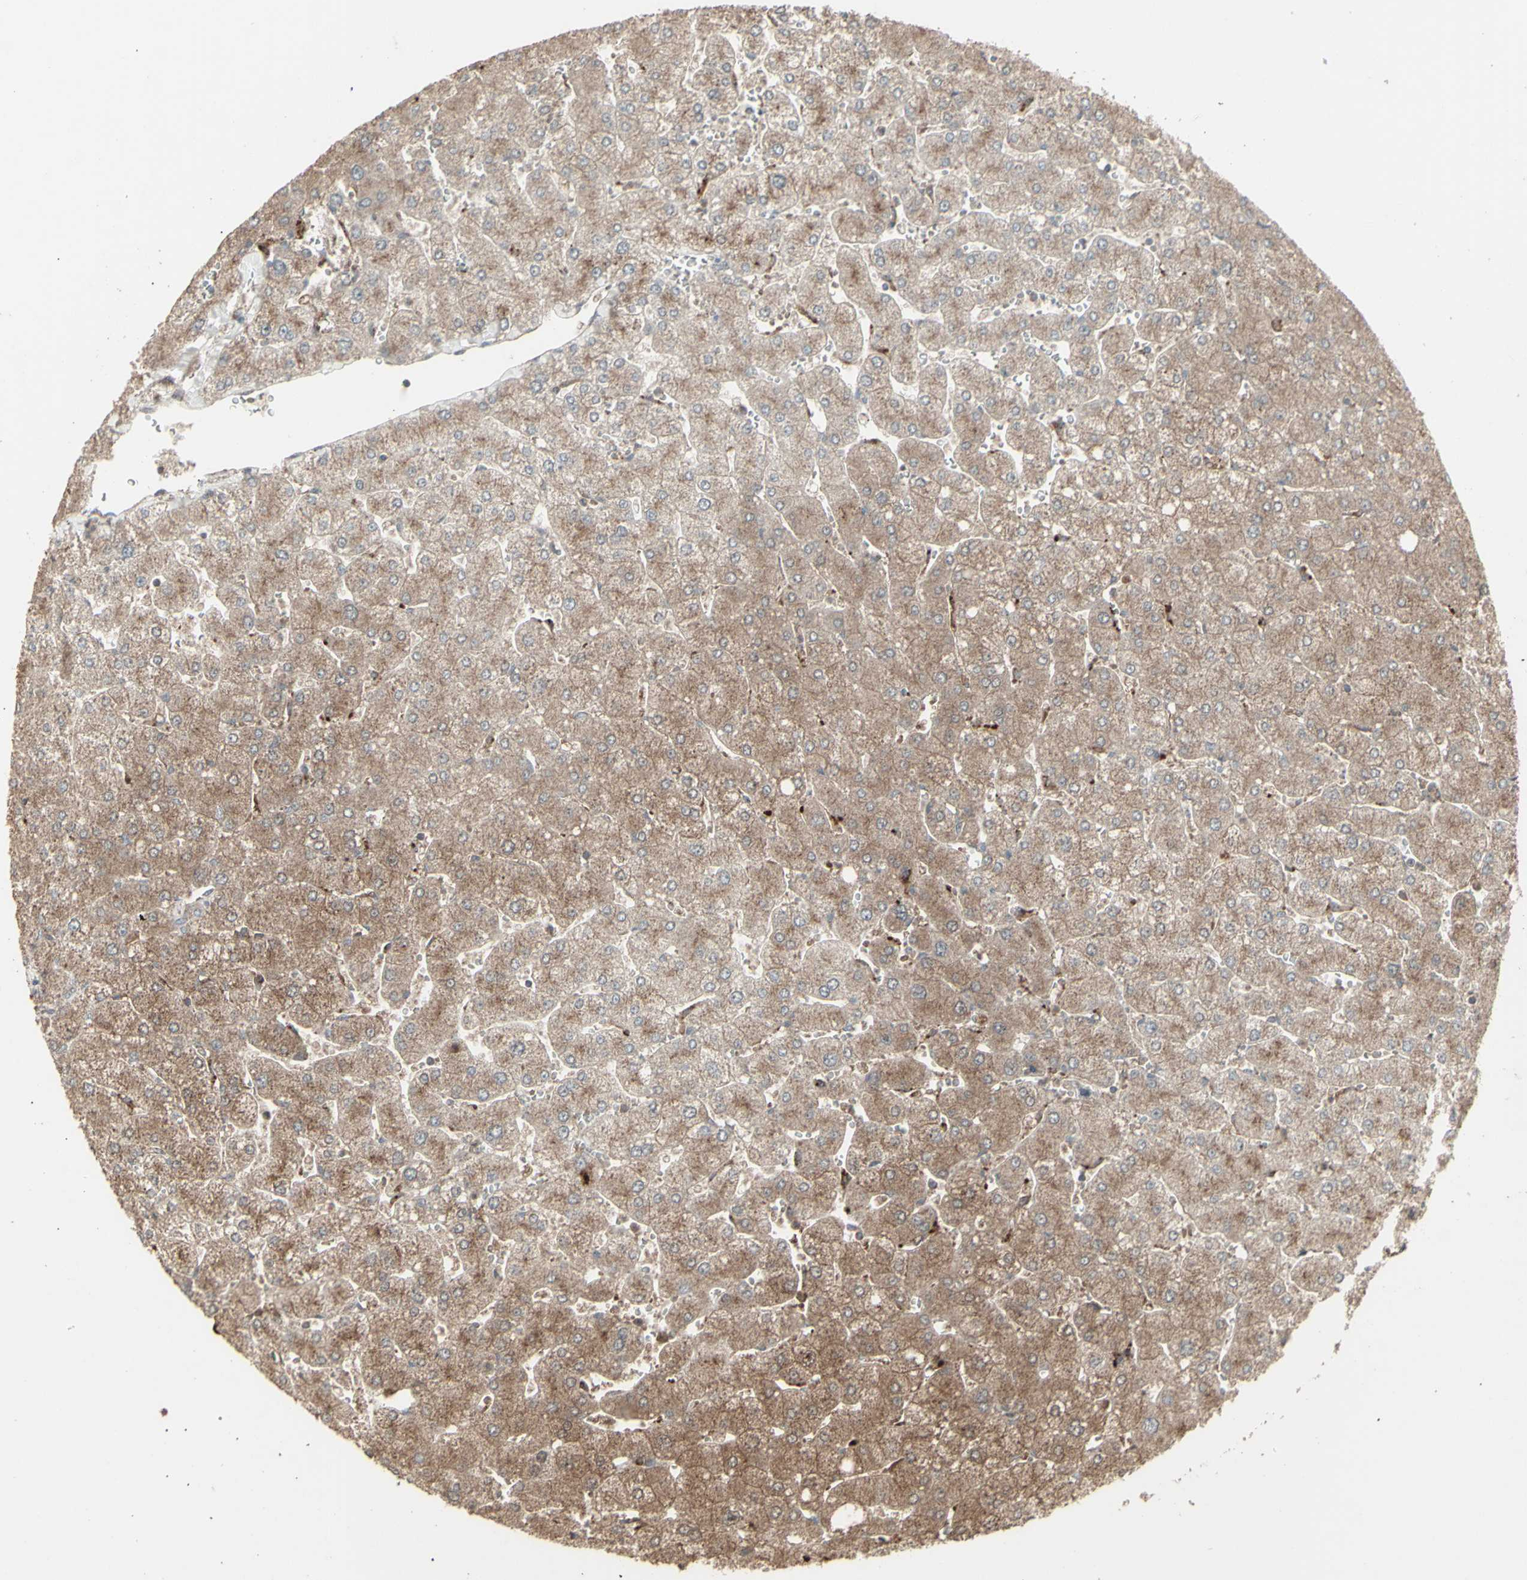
{"staining": {"intensity": "weak", "quantity": "<25%", "location": "cytoplasmic/membranous"}, "tissue": "liver", "cell_type": "Cholangiocytes", "image_type": "normal", "snomed": [{"axis": "morphology", "description": "Normal tissue, NOS"}, {"axis": "topography", "description": "Liver"}], "caption": "This is an immunohistochemistry micrograph of unremarkable human liver. There is no positivity in cholangiocytes.", "gene": "RNASEL", "patient": {"sex": "male", "age": 55}}